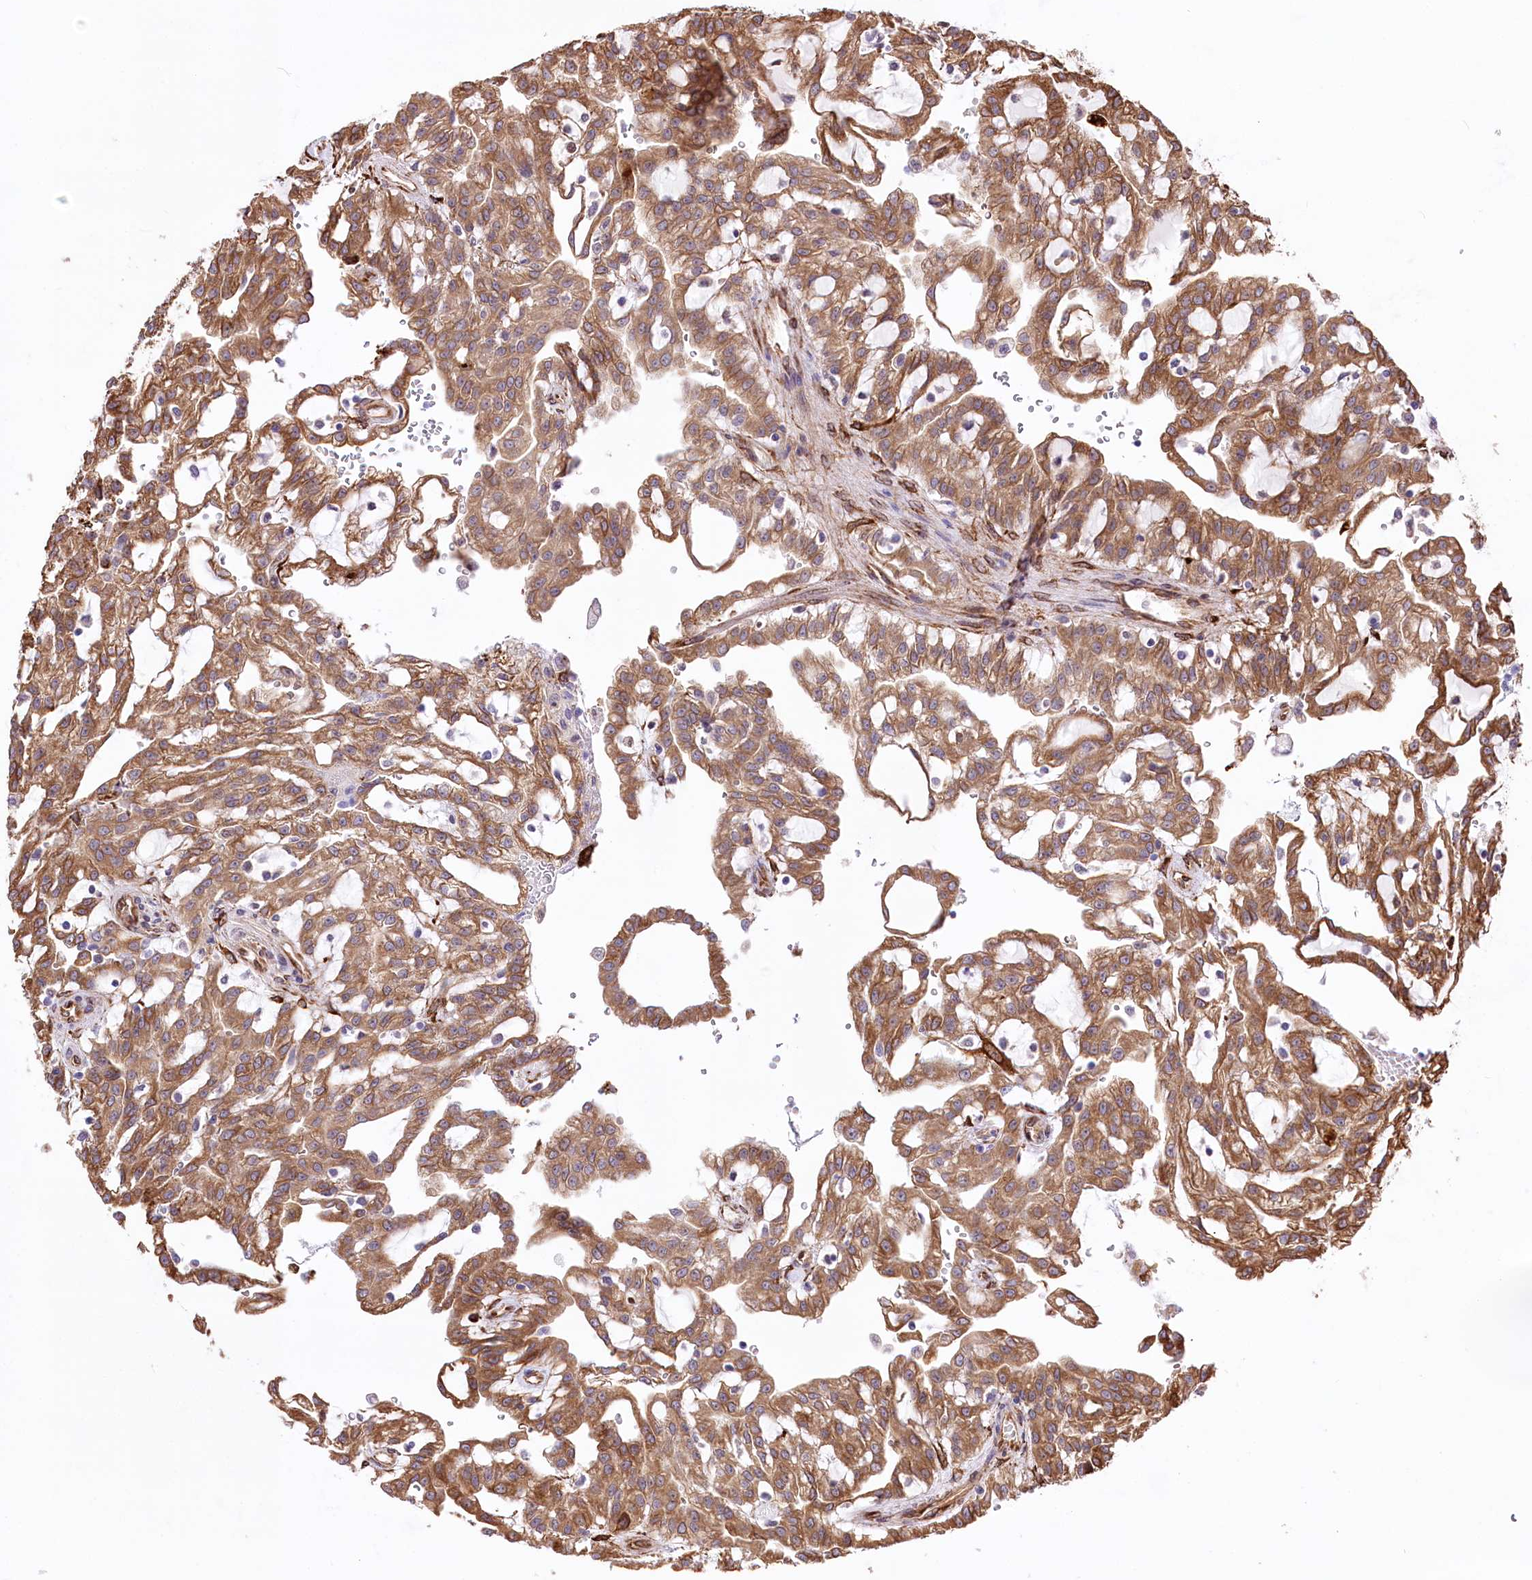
{"staining": {"intensity": "moderate", "quantity": ">75%", "location": "cytoplasmic/membranous"}, "tissue": "renal cancer", "cell_type": "Tumor cells", "image_type": "cancer", "snomed": [{"axis": "morphology", "description": "Adenocarcinoma, NOS"}, {"axis": "topography", "description": "Kidney"}], "caption": "Renal adenocarcinoma stained with a protein marker shows moderate staining in tumor cells.", "gene": "WWC1", "patient": {"sex": "male", "age": 63}}